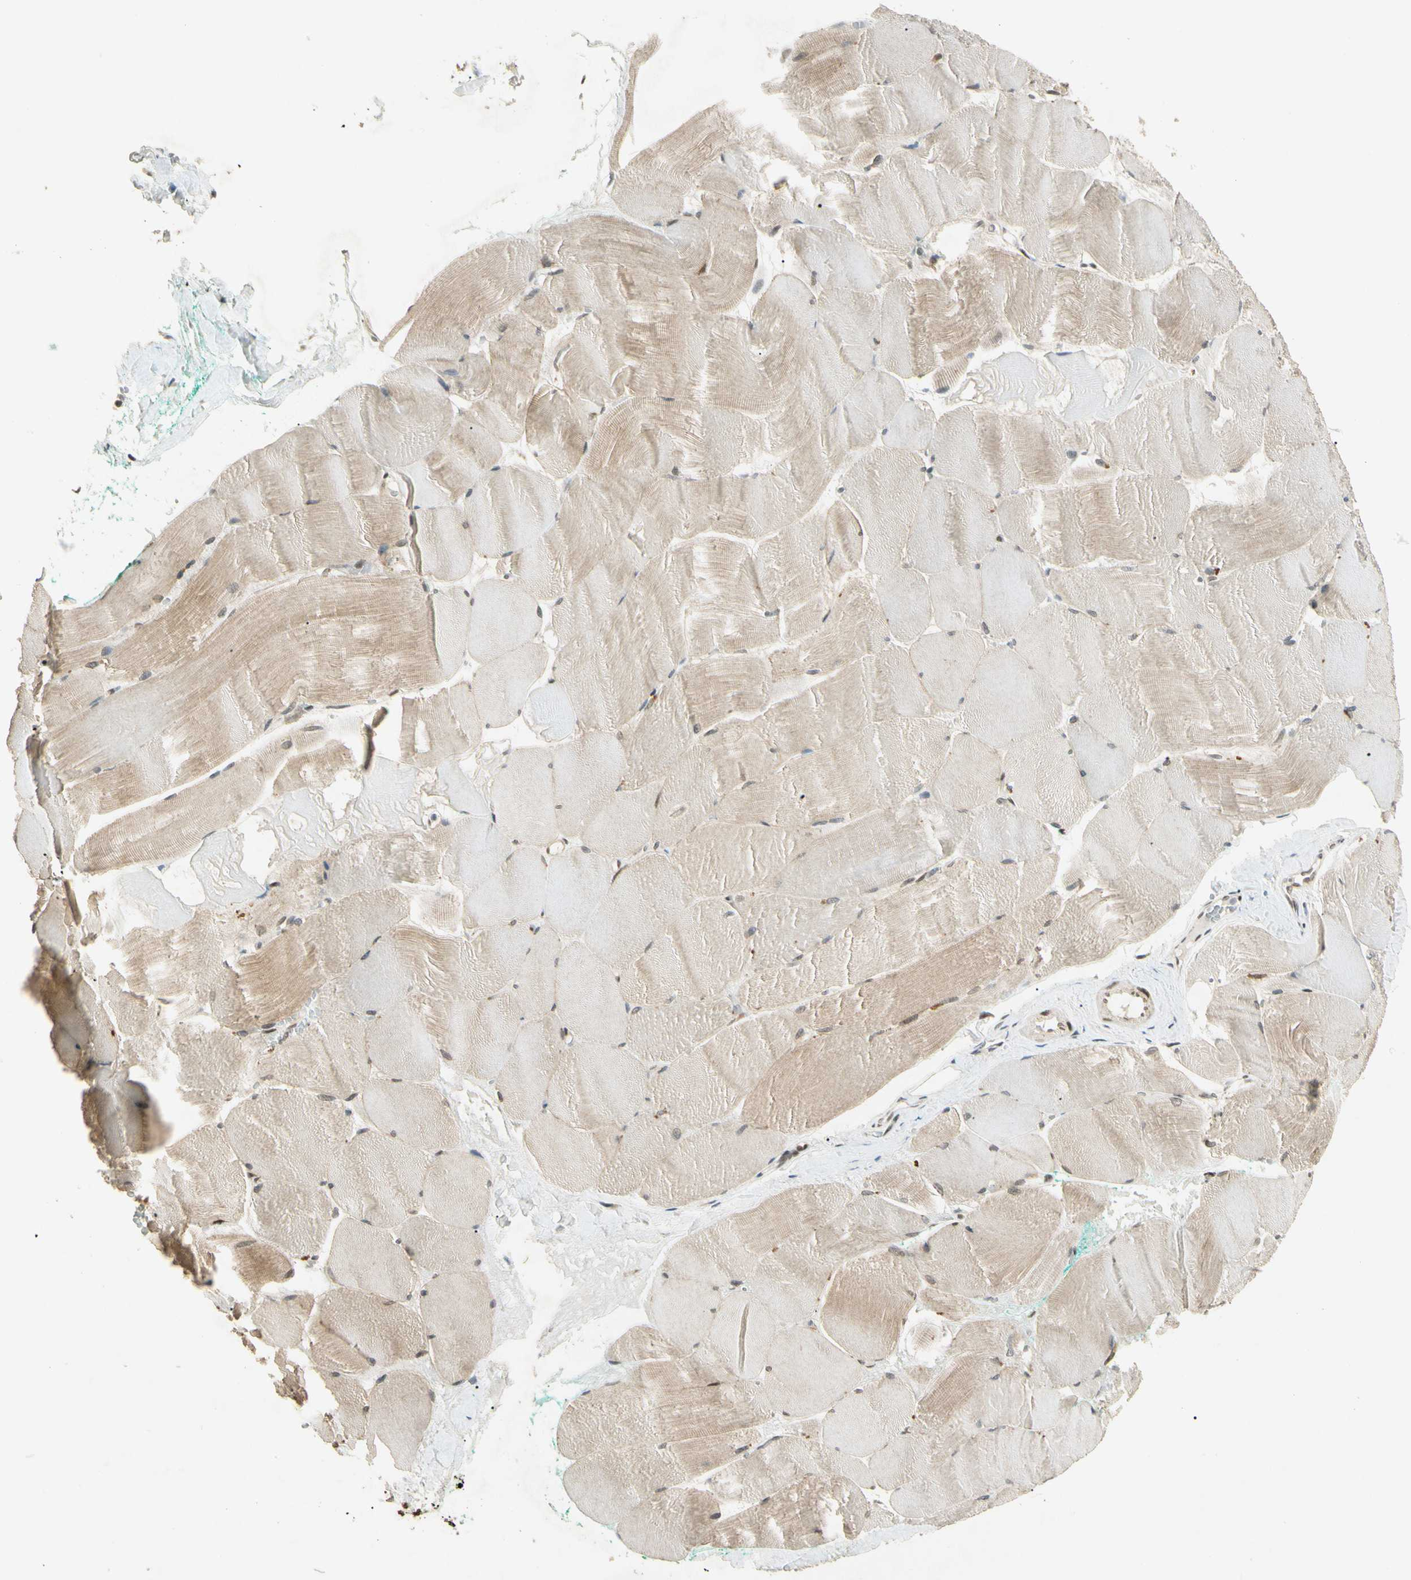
{"staining": {"intensity": "weak", "quantity": "25%-75%", "location": "cytoplasmic/membranous"}, "tissue": "skeletal muscle", "cell_type": "Myocytes", "image_type": "normal", "snomed": [{"axis": "morphology", "description": "Normal tissue, NOS"}, {"axis": "morphology", "description": "Squamous cell carcinoma, NOS"}, {"axis": "topography", "description": "Skeletal muscle"}], "caption": "Weak cytoplasmic/membranous staining for a protein is seen in approximately 25%-75% of myocytes of unremarkable skeletal muscle using immunohistochemistry.", "gene": "ZBTB4", "patient": {"sex": "male", "age": 51}}